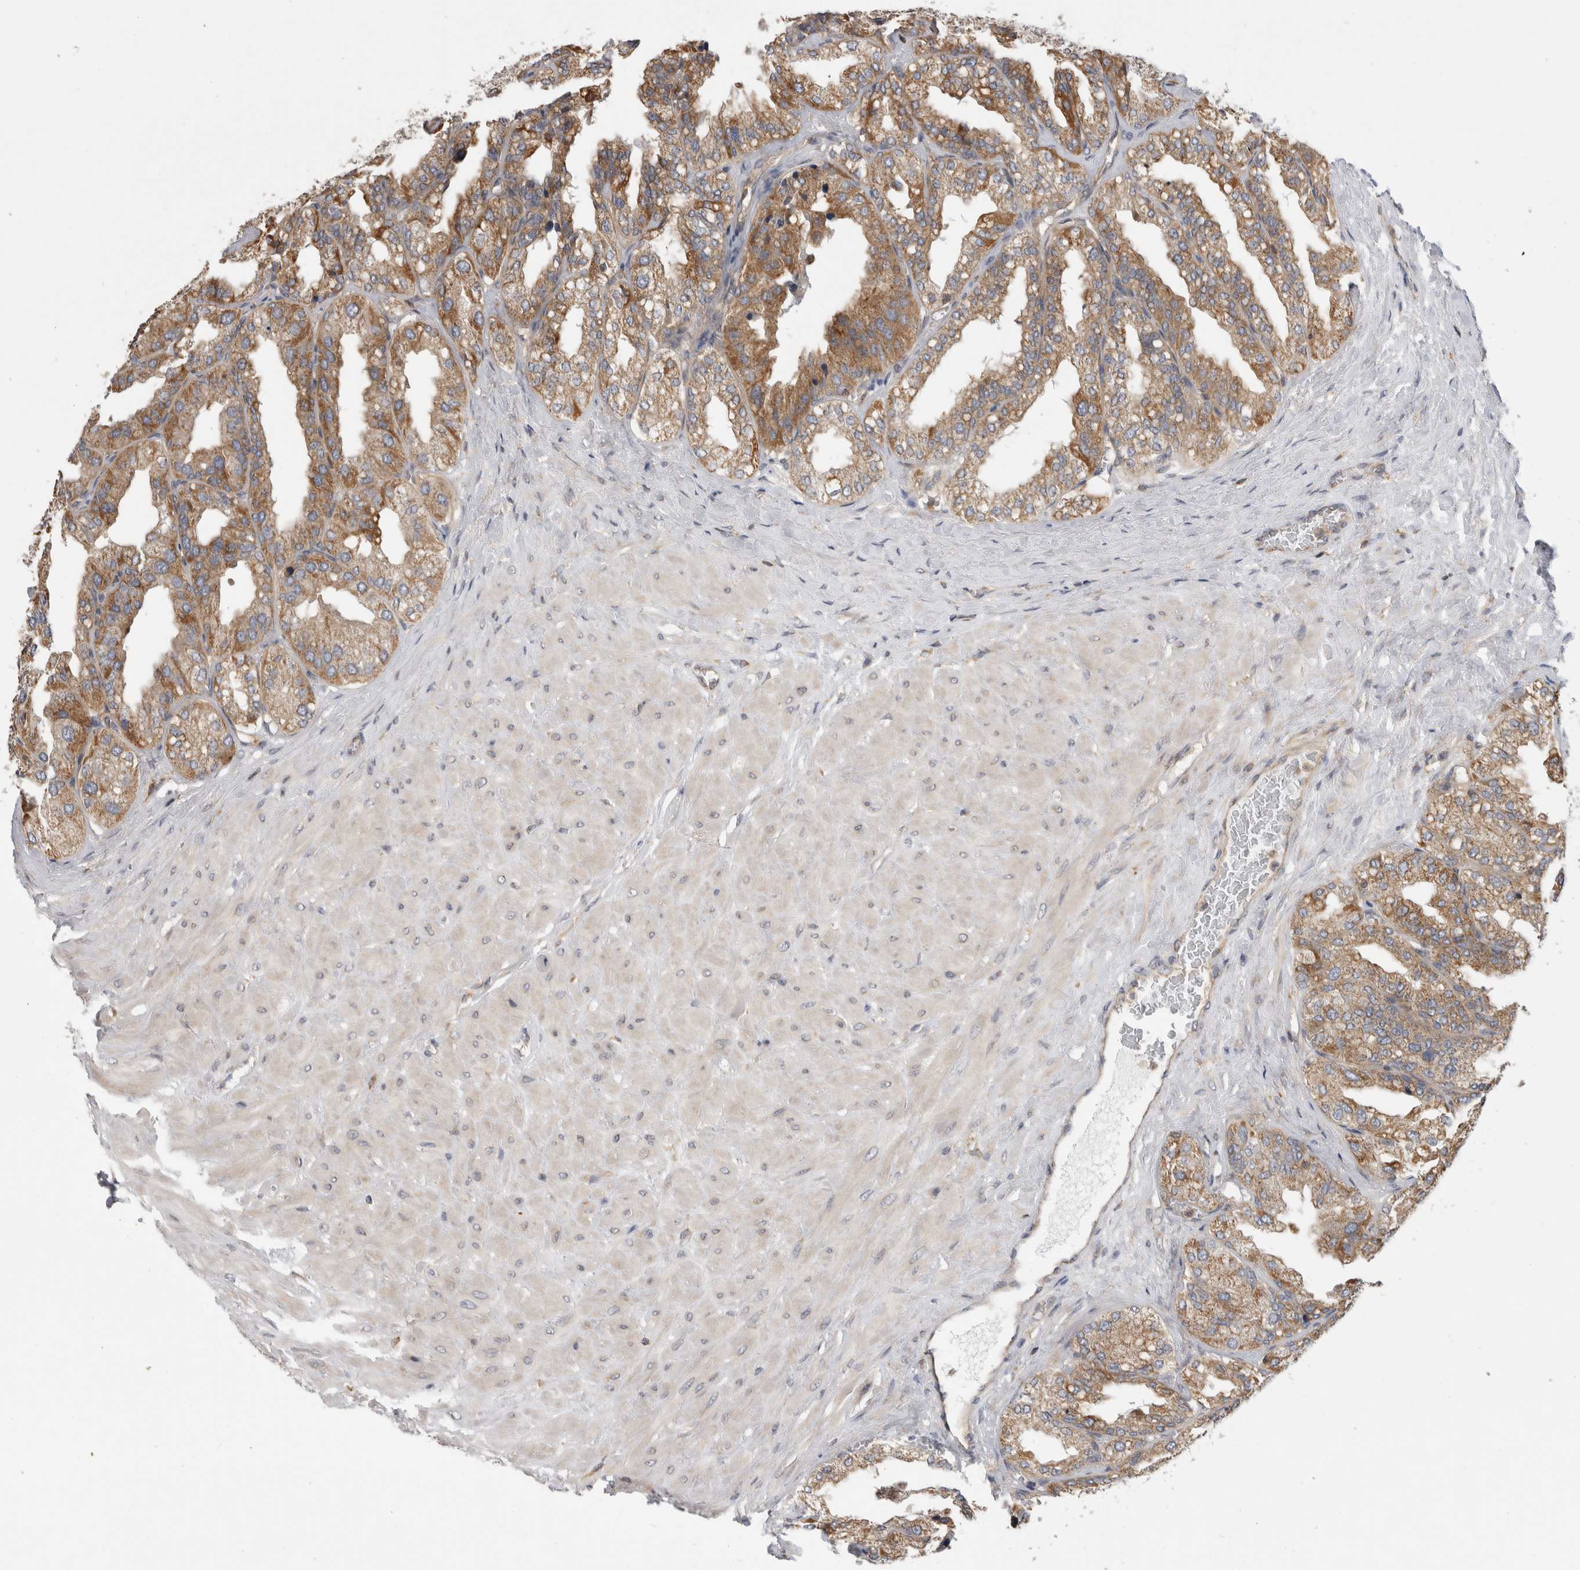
{"staining": {"intensity": "moderate", "quantity": ">75%", "location": "cytoplasmic/membranous"}, "tissue": "seminal vesicle", "cell_type": "Glandular cells", "image_type": "normal", "snomed": [{"axis": "morphology", "description": "Normal tissue, NOS"}, {"axis": "topography", "description": "Prostate"}, {"axis": "topography", "description": "Seminal veicle"}], "caption": "DAB (3,3'-diaminobenzidine) immunohistochemical staining of benign human seminal vesicle displays moderate cytoplasmic/membranous protein staining in about >75% of glandular cells. Immunohistochemistry (ihc) stains the protein of interest in brown and the nuclei are stained blue.", "gene": "GRIK2", "patient": {"sex": "male", "age": 51}}